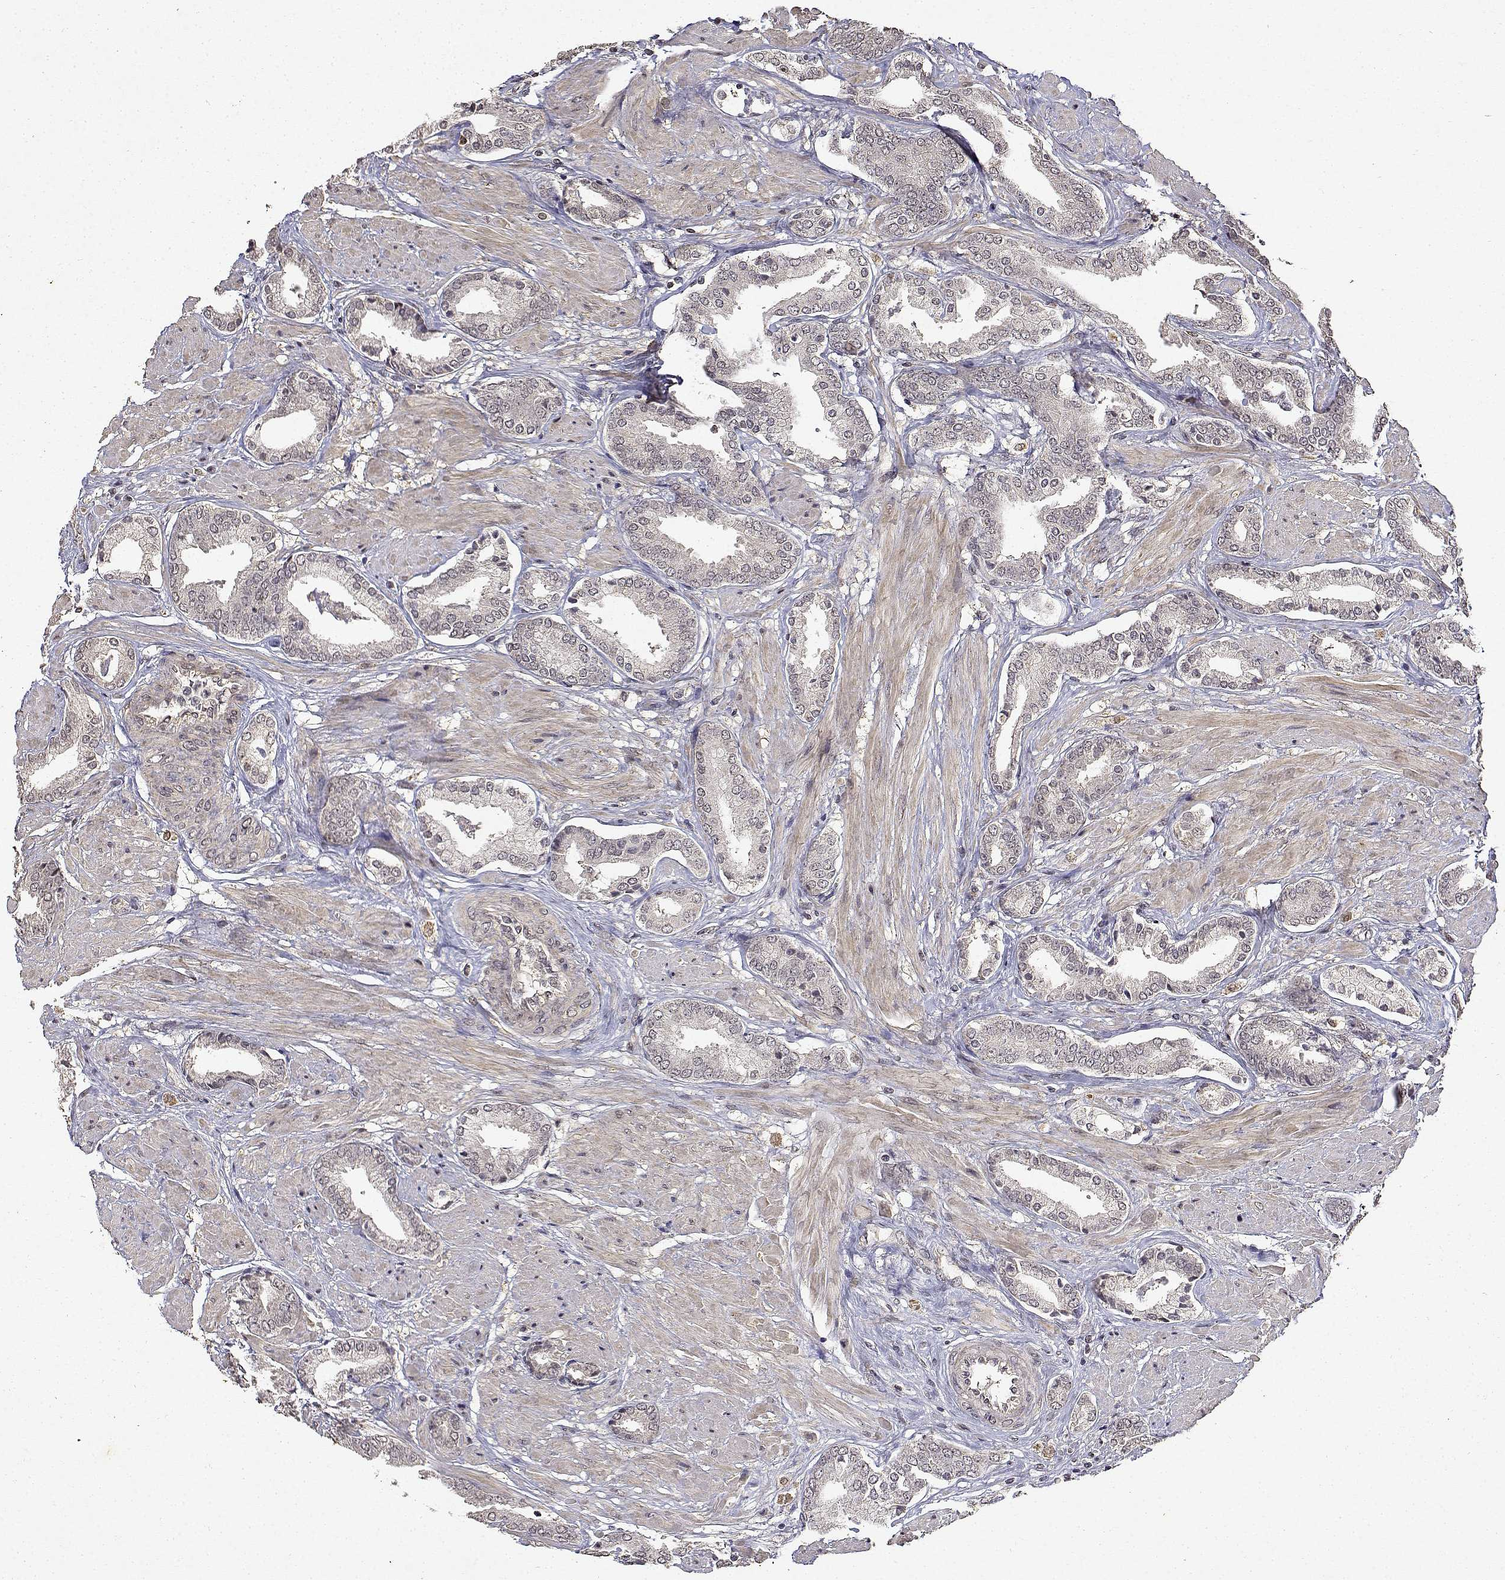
{"staining": {"intensity": "negative", "quantity": "none", "location": "none"}, "tissue": "prostate cancer", "cell_type": "Tumor cells", "image_type": "cancer", "snomed": [{"axis": "morphology", "description": "Adenocarcinoma, High grade"}, {"axis": "topography", "description": "Prostate"}], "caption": "A micrograph of prostate cancer (high-grade adenocarcinoma) stained for a protein exhibits no brown staining in tumor cells.", "gene": "BDNF", "patient": {"sex": "male", "age": 56}}